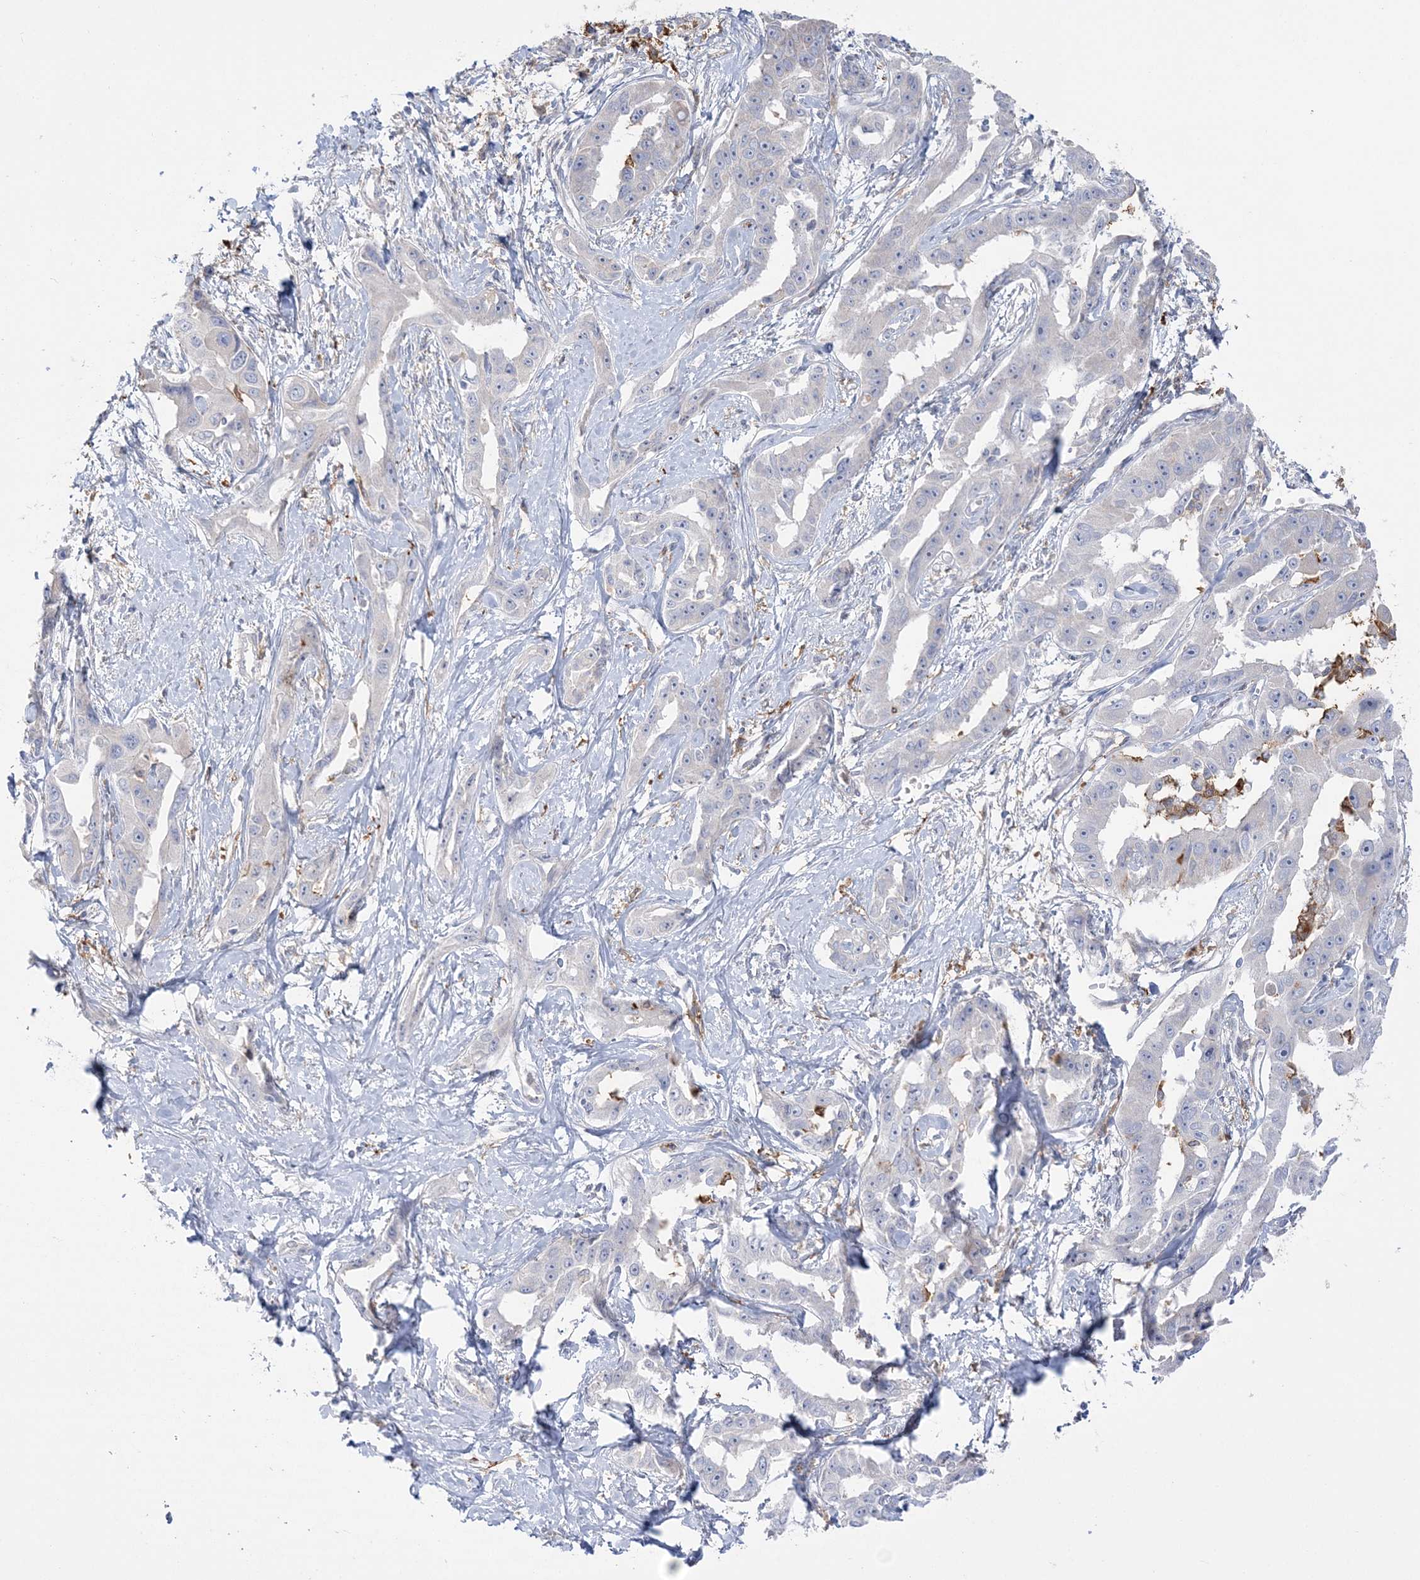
{"staining": {"intensity": "negative", "quantity": "none", "location": "none"}, "tissue": "liver cancer", "cell_type": "Tumor cells", "image_type": "cancer", "snomed": [{"axis": "morphology", "description": "Cholangiocarcinoma"}, {"axis": "topography", "description": "Liver"}], "caption": "Cholangiocarcinoma (liver) was stained to show a protein in brown. There is no significant positivity in tumor cells.", "gene": "HAAO", "patient": {"sex": "male", "age": 59}}